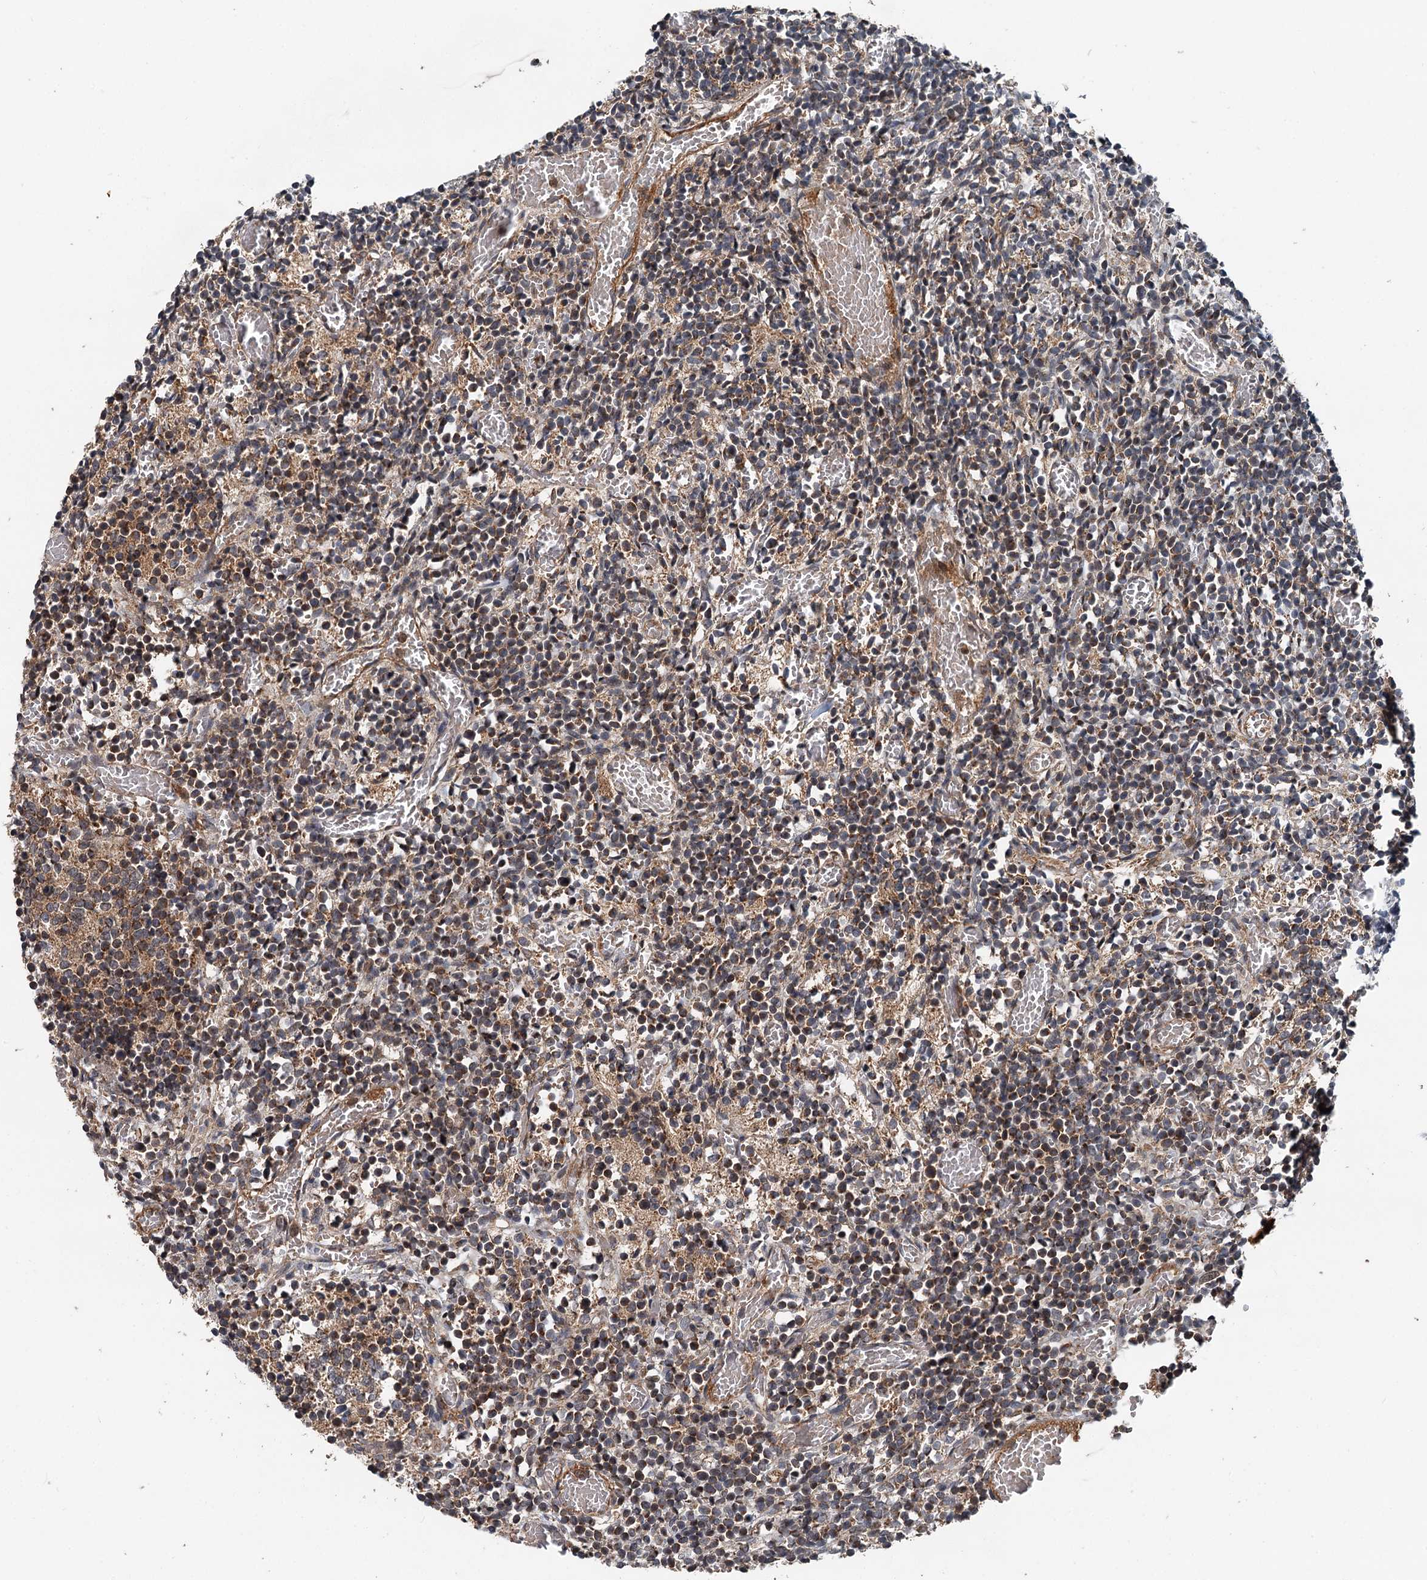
{"staining": {"intensity": "weak", "quantity": "<25%", "location": "cytoplasmic/membranous"}, "tissue": "glioma", "cell_type": "Tumor cells", "image_type": "cancer", "snomed": [{"axis": "morphology", "description": "Glioma, malignant, Low grade"}, {"axis": "topography", "description": "Brain"}], "caption": "Immunohistochemistry (IHC) micrograph of glioma stained for a protein (brown), which displays no expression in tumor cells. (Immunohistochemistry (IHC), brightfield microscopy, high magnification).", "gene": "STUB1", "patient": {"sex": "female", "age": 1}}